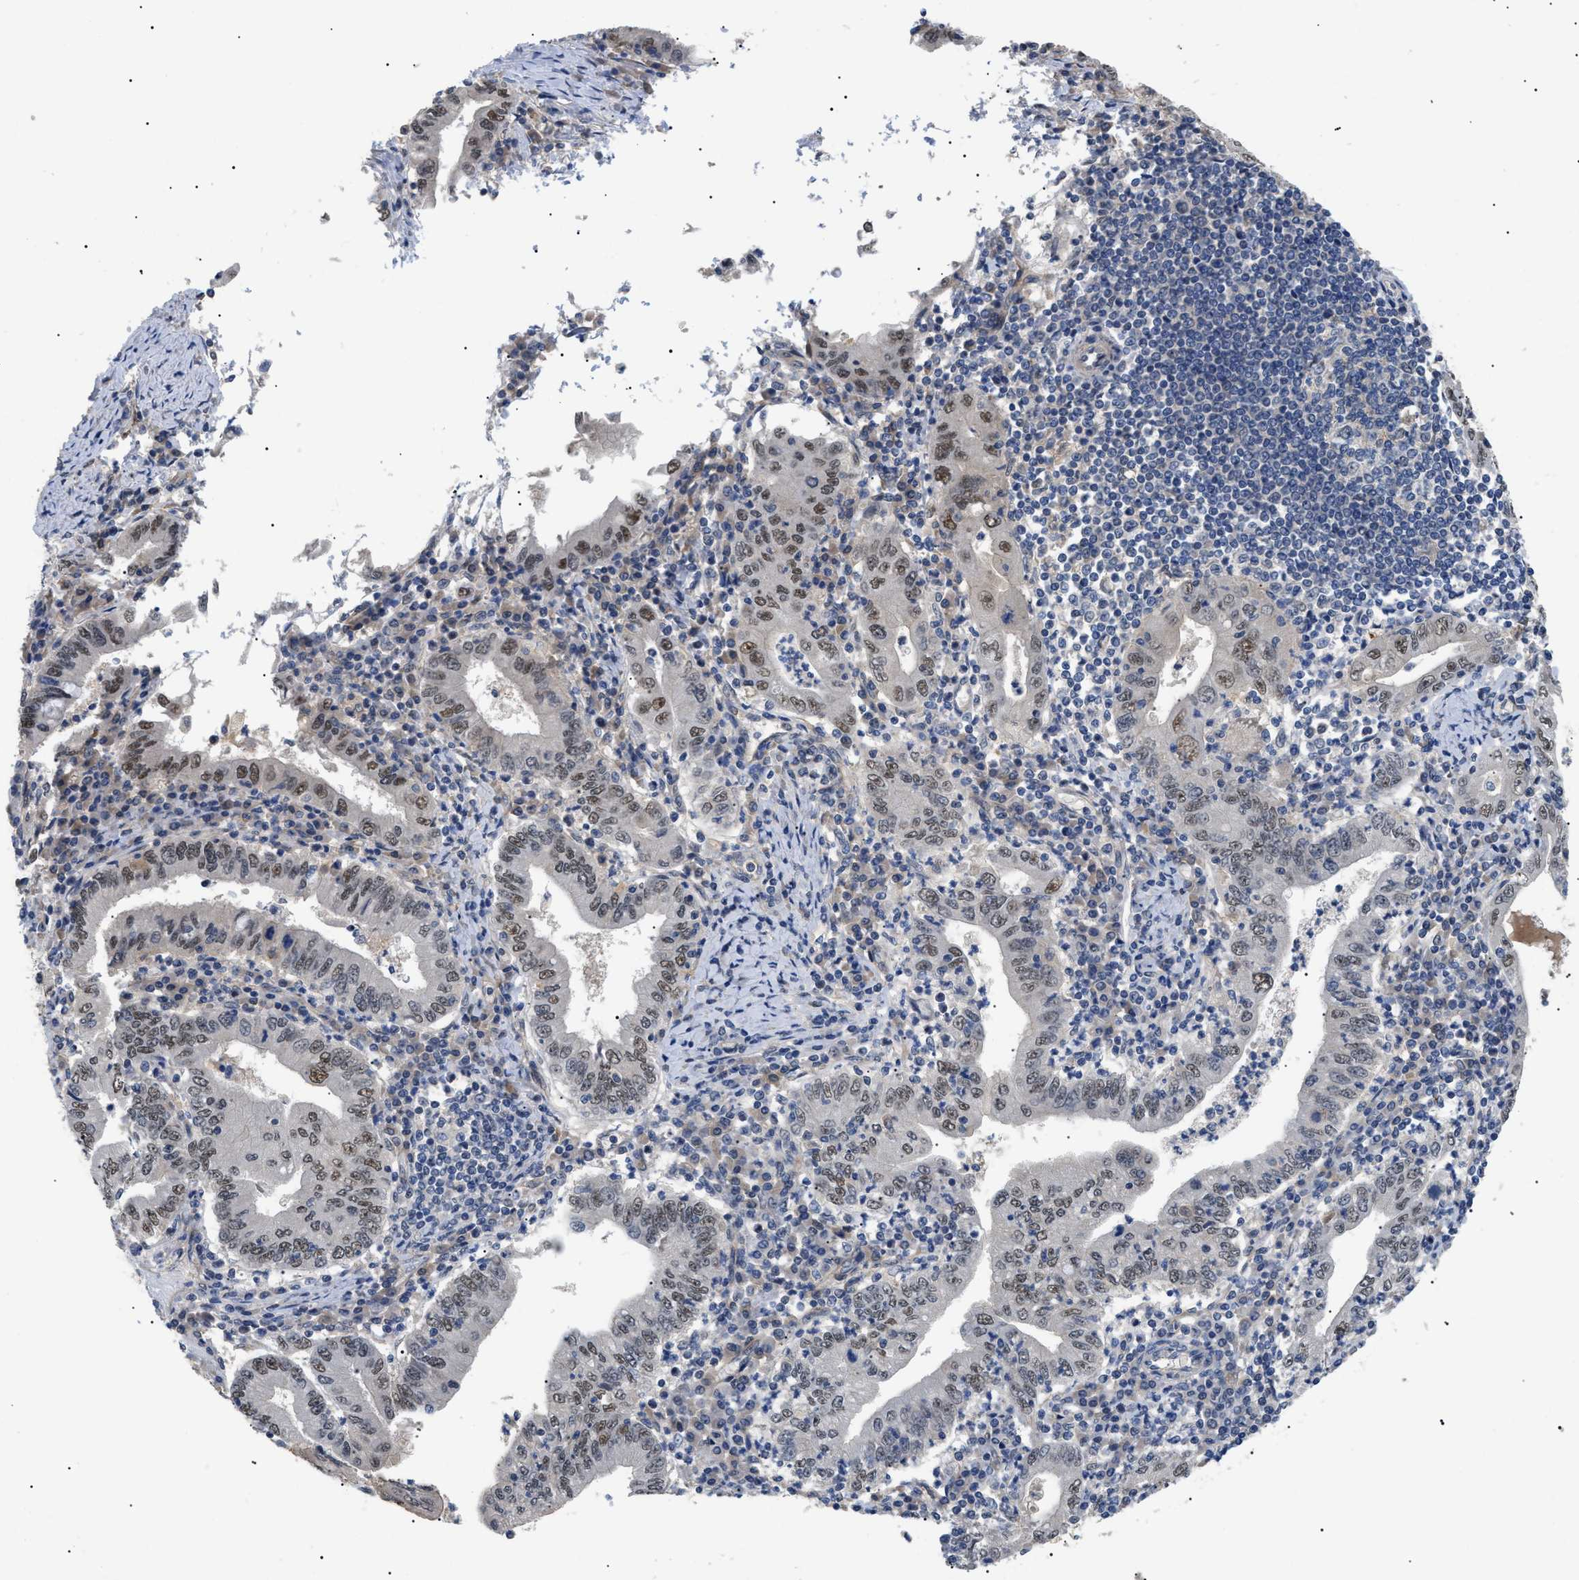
{"staining": {"intensity": "moderate", "quantity": "25%-75%", "location": "nuclear"}, "tissue": "stomach cancer", "cell_type": "Tumor cells", "image_type": "cancer", "snomed": [{"axis": "morphology", "description": "Normal tissue, NOS"}, {"axis": "morphology", "description": "Adenocarcinoma, NOS"}, {"axis": "topography", "description": "Esophagus"}, {"axis": "topography", "description": "Stomach, upper"}, {"axis": "topography", "description": "Peripheral nerve tissue"}], "caption": "Moderate nuclear protein staining is identified in about 25%-75% of tumor cells in adenocarcinoma (stomach). (DAB IHC, brown staining for protein, blue staining for nuclei).", "gene": "CRCP", "patient": {"sex": "male", "age": 62}}